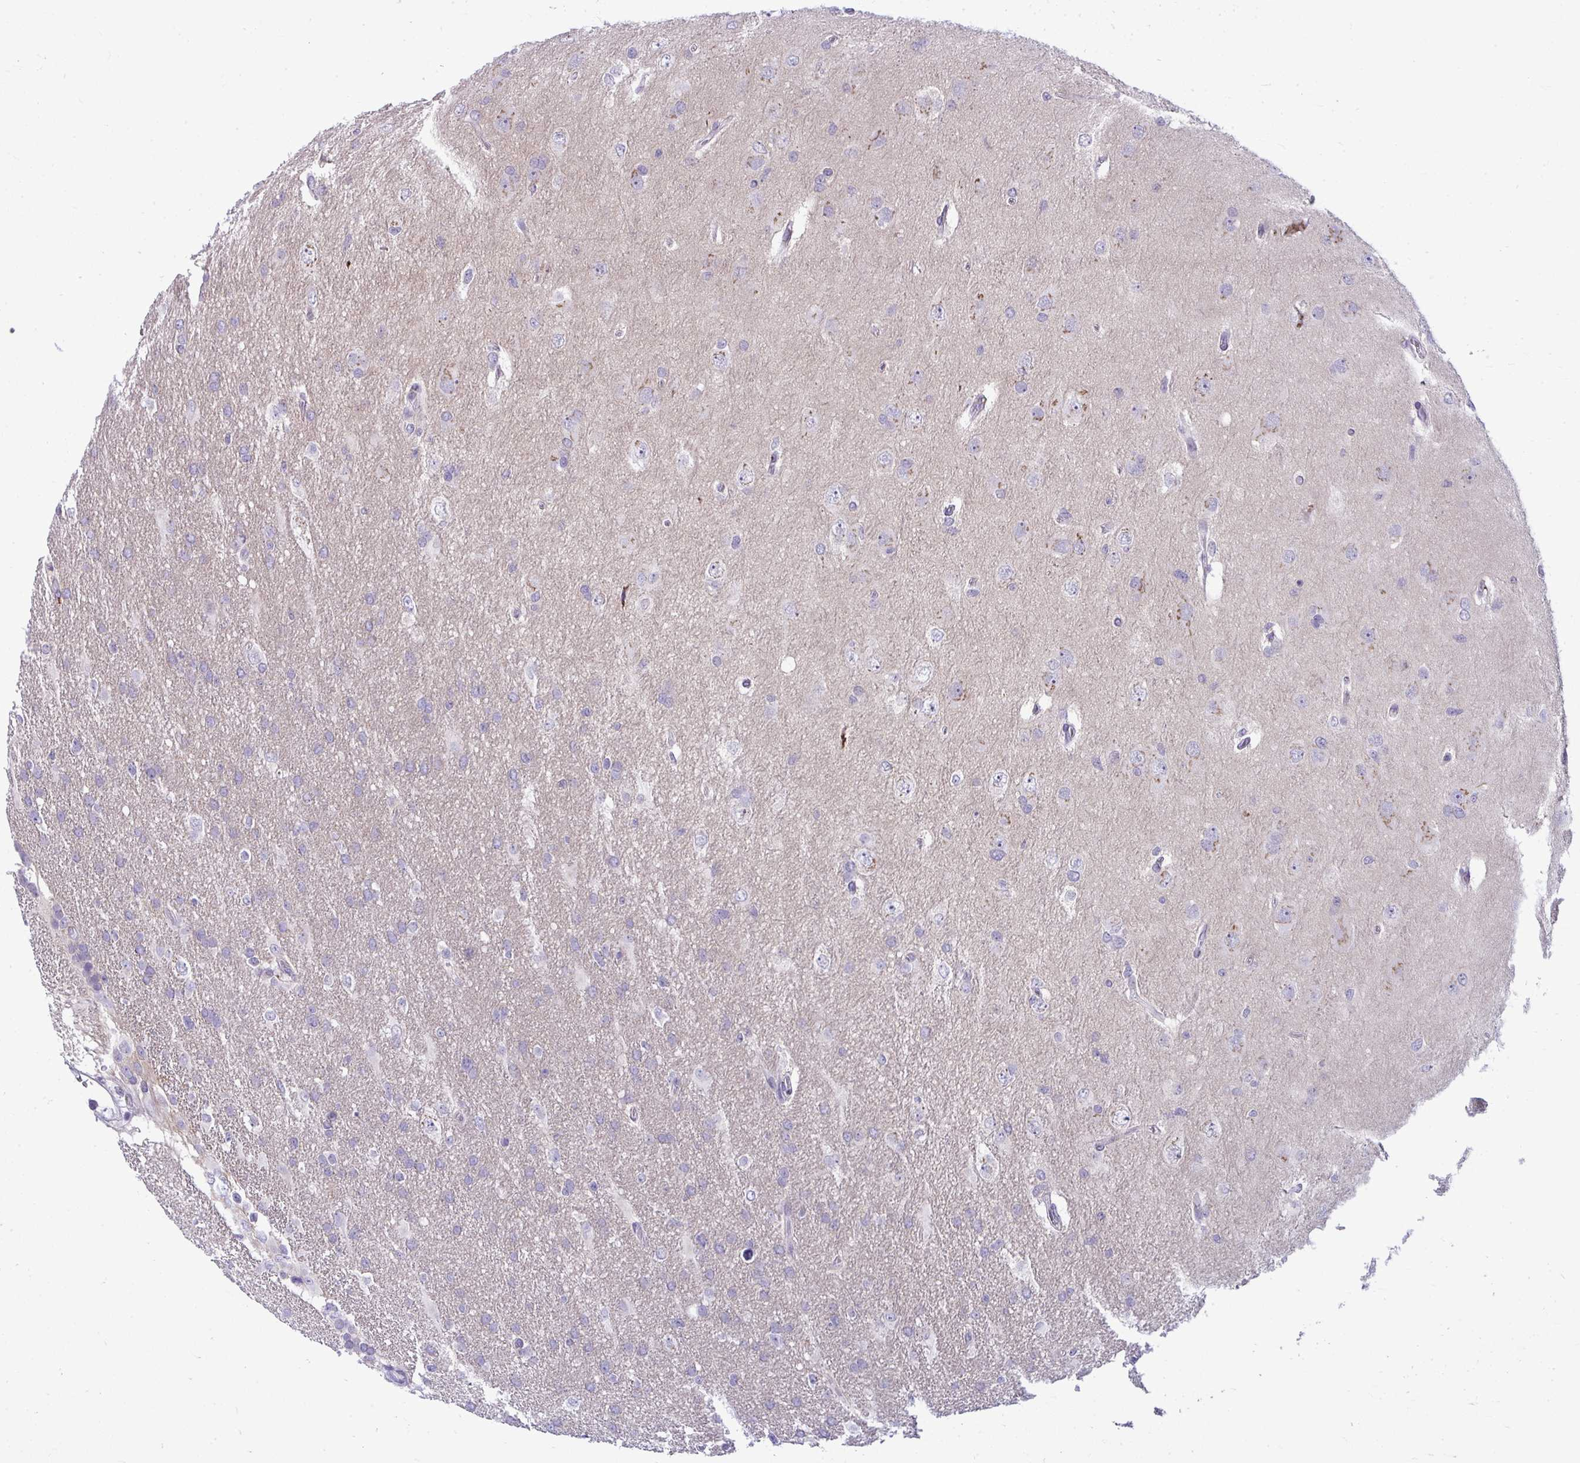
{"staining": {"intensity": "negative", "quantity": "none", "location": "none"}, "tissue": "glioma", "cell_type": "Tumor cells", "image_type": "cancer", "snomed": [{"axis": "morphology", "description": "Glioma, malignant, High grade"}, {"axis": "topography", "description": "Brain"}], "caption": "IHC histopathology image of neoplastic tissue: glioma stained with DAB (3,3'-diaminobenzidine) displays no significant protein positivity in tumor cells.", "gene": "DTX4", "patient": {"sex": "male", "age": 53}}